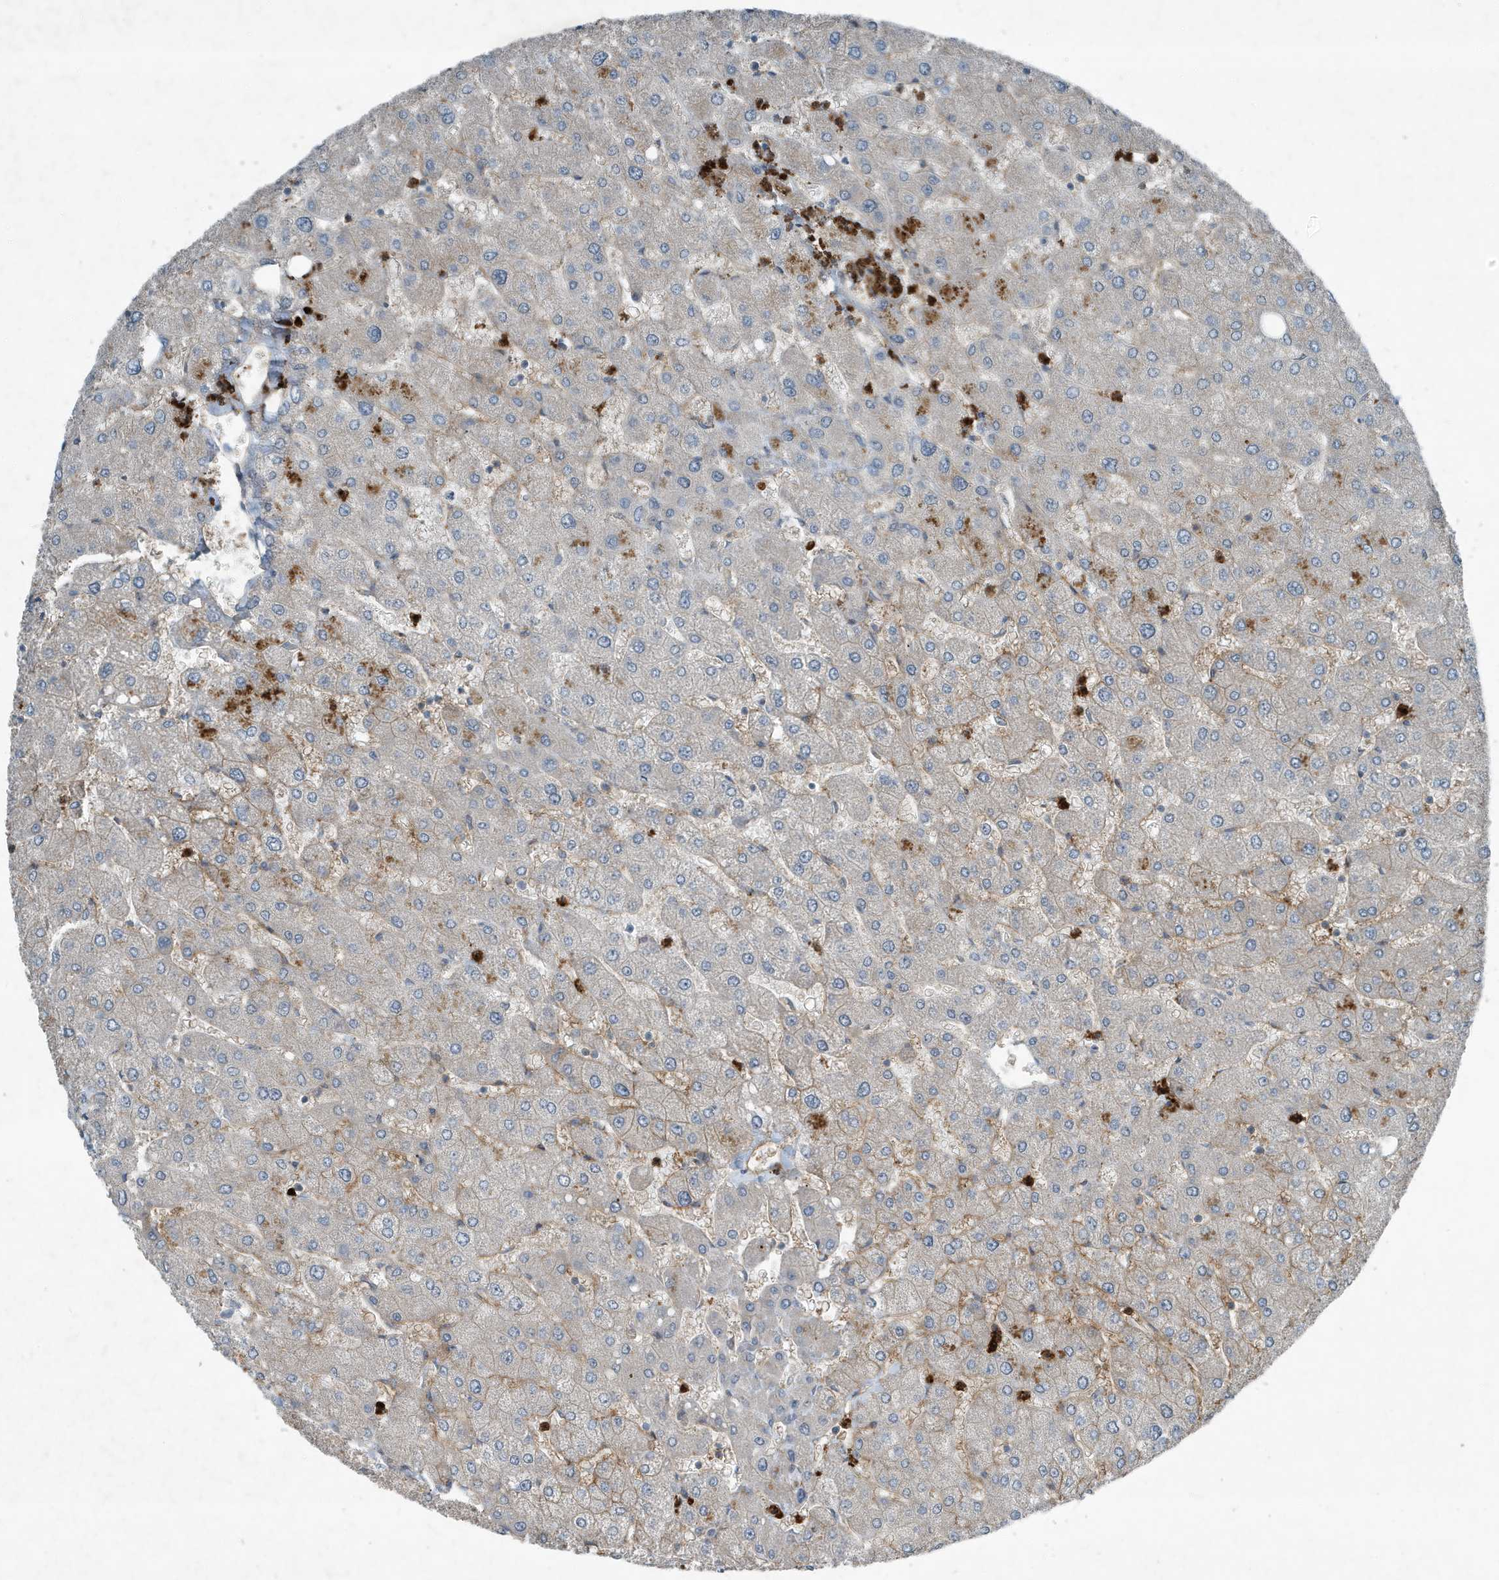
{"staining": {"intensity": "negative", "quantity": "none", "location": "none"}, "tissue": "liver", "cell_type": "Cholangiocytes", "image_type": "normal", "snomed": [{"axis": "morphology", "description": "Normal tissue, NOS"}, {"axis": "topography", "description": "Liver"}], "caption": "Image shows no significant protein expression in cholangiocytes of normal liver. The staining was performed using DAB to visualize the protein expression in brown, while the nuclei were stained in blue with hematoxylin (Magnification: 20x).", "gene": "DAPP1", "patient": {"sex": "male", "age": 55}}